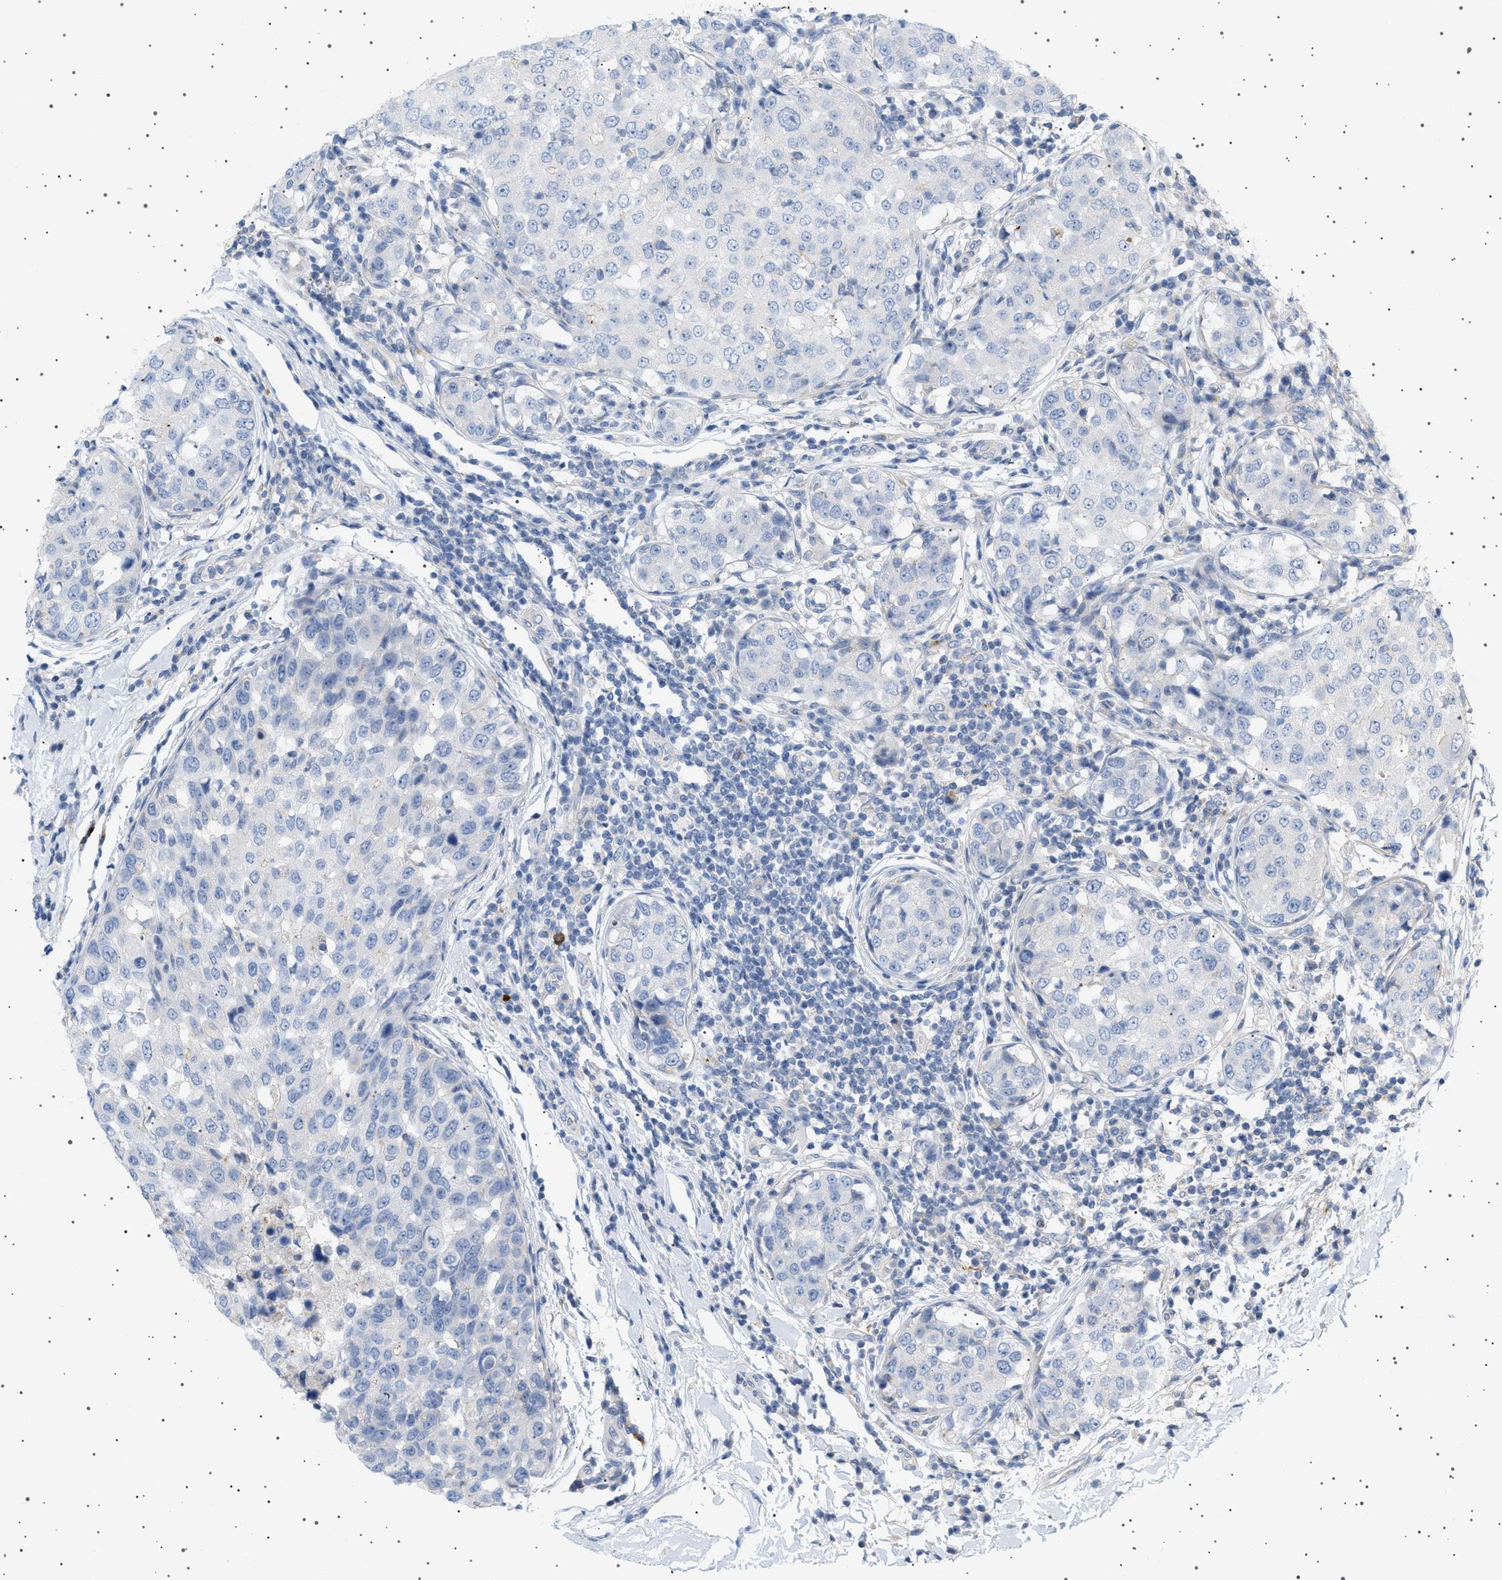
{"staining": {"intensity": "negative", "quantity": "none", "location": "none"}, "tissue": "breast cancer", "cell_type": "Tumor cells", "image_type": "cancer", "snomed": [{"axis": "morphology", "description": "Duct carcinoma"}, {"axis": "topography", "description": "Breast"}], "caption": "This is an immunohistochemistry (IHC) histopathology image of human breast infiltrating ductal carcinoma. There is no expression in tumor cells.", "gene": "ADCY10", "patient": {"sex": "female", "age": 27}}